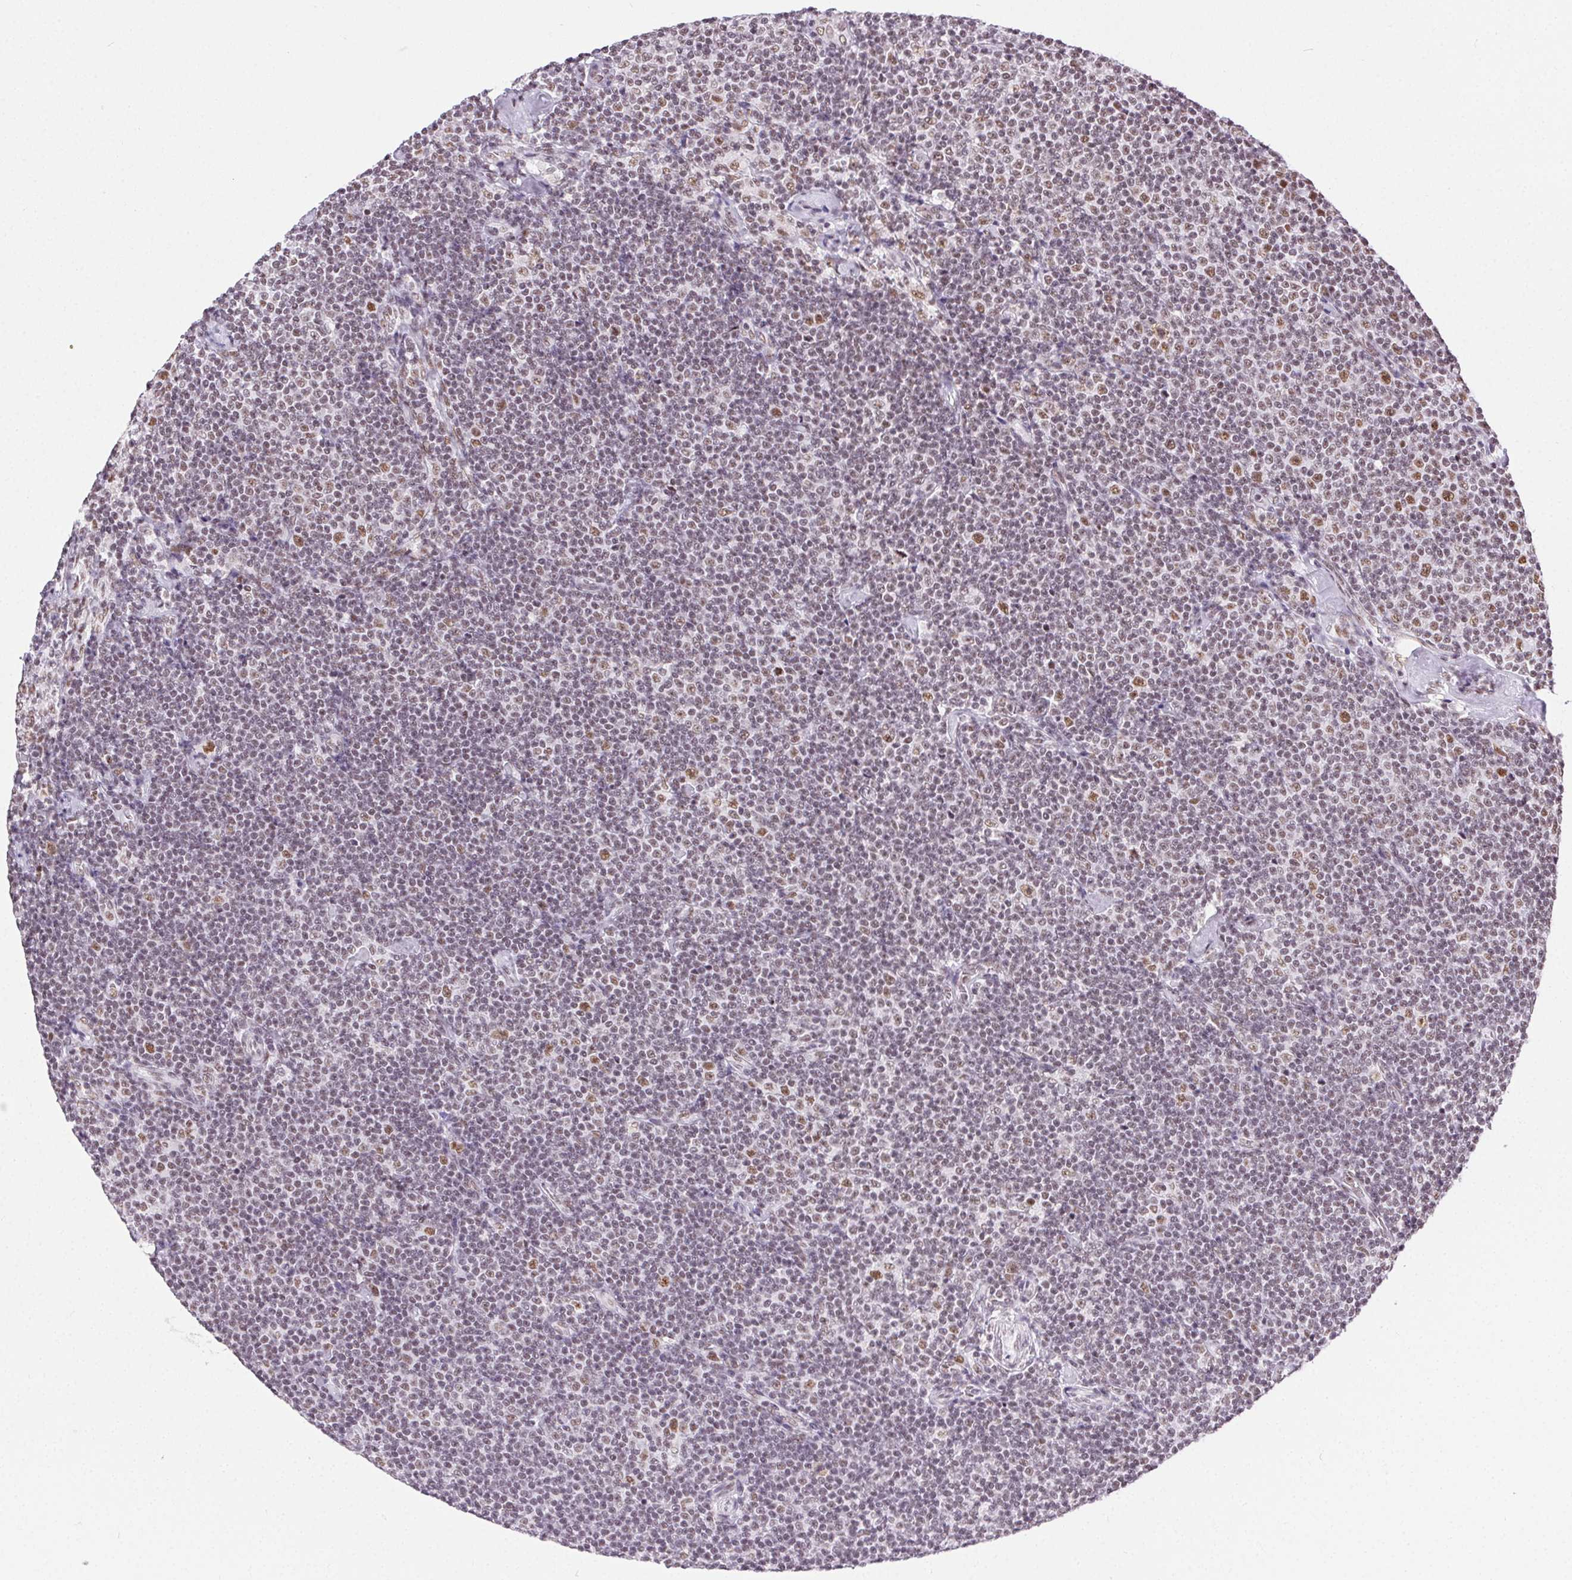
{"staining": {"intensity": "moderate", "quantity": "25%-75%", "location": "nuclear"}, "tissue": "lymphoma", "cell_type": "Tumor cells", "image_type": "cancer", "snomed": [{"axis": "morphology", "description": "Malignant lymphoma, non-Hodgkin's type, Low grade"}, {"axis": "topography", "description": "Lymph node"}], "caption": "This is a micrograph of immunohistochemistry staining of malignant lymphoma, non-Hodgkin's type (low-grade), which shows moderate positivity in the nuclear of tumor cells.", "gene": "TRA2B", "patient": {"sex": "male", "age": 81}}